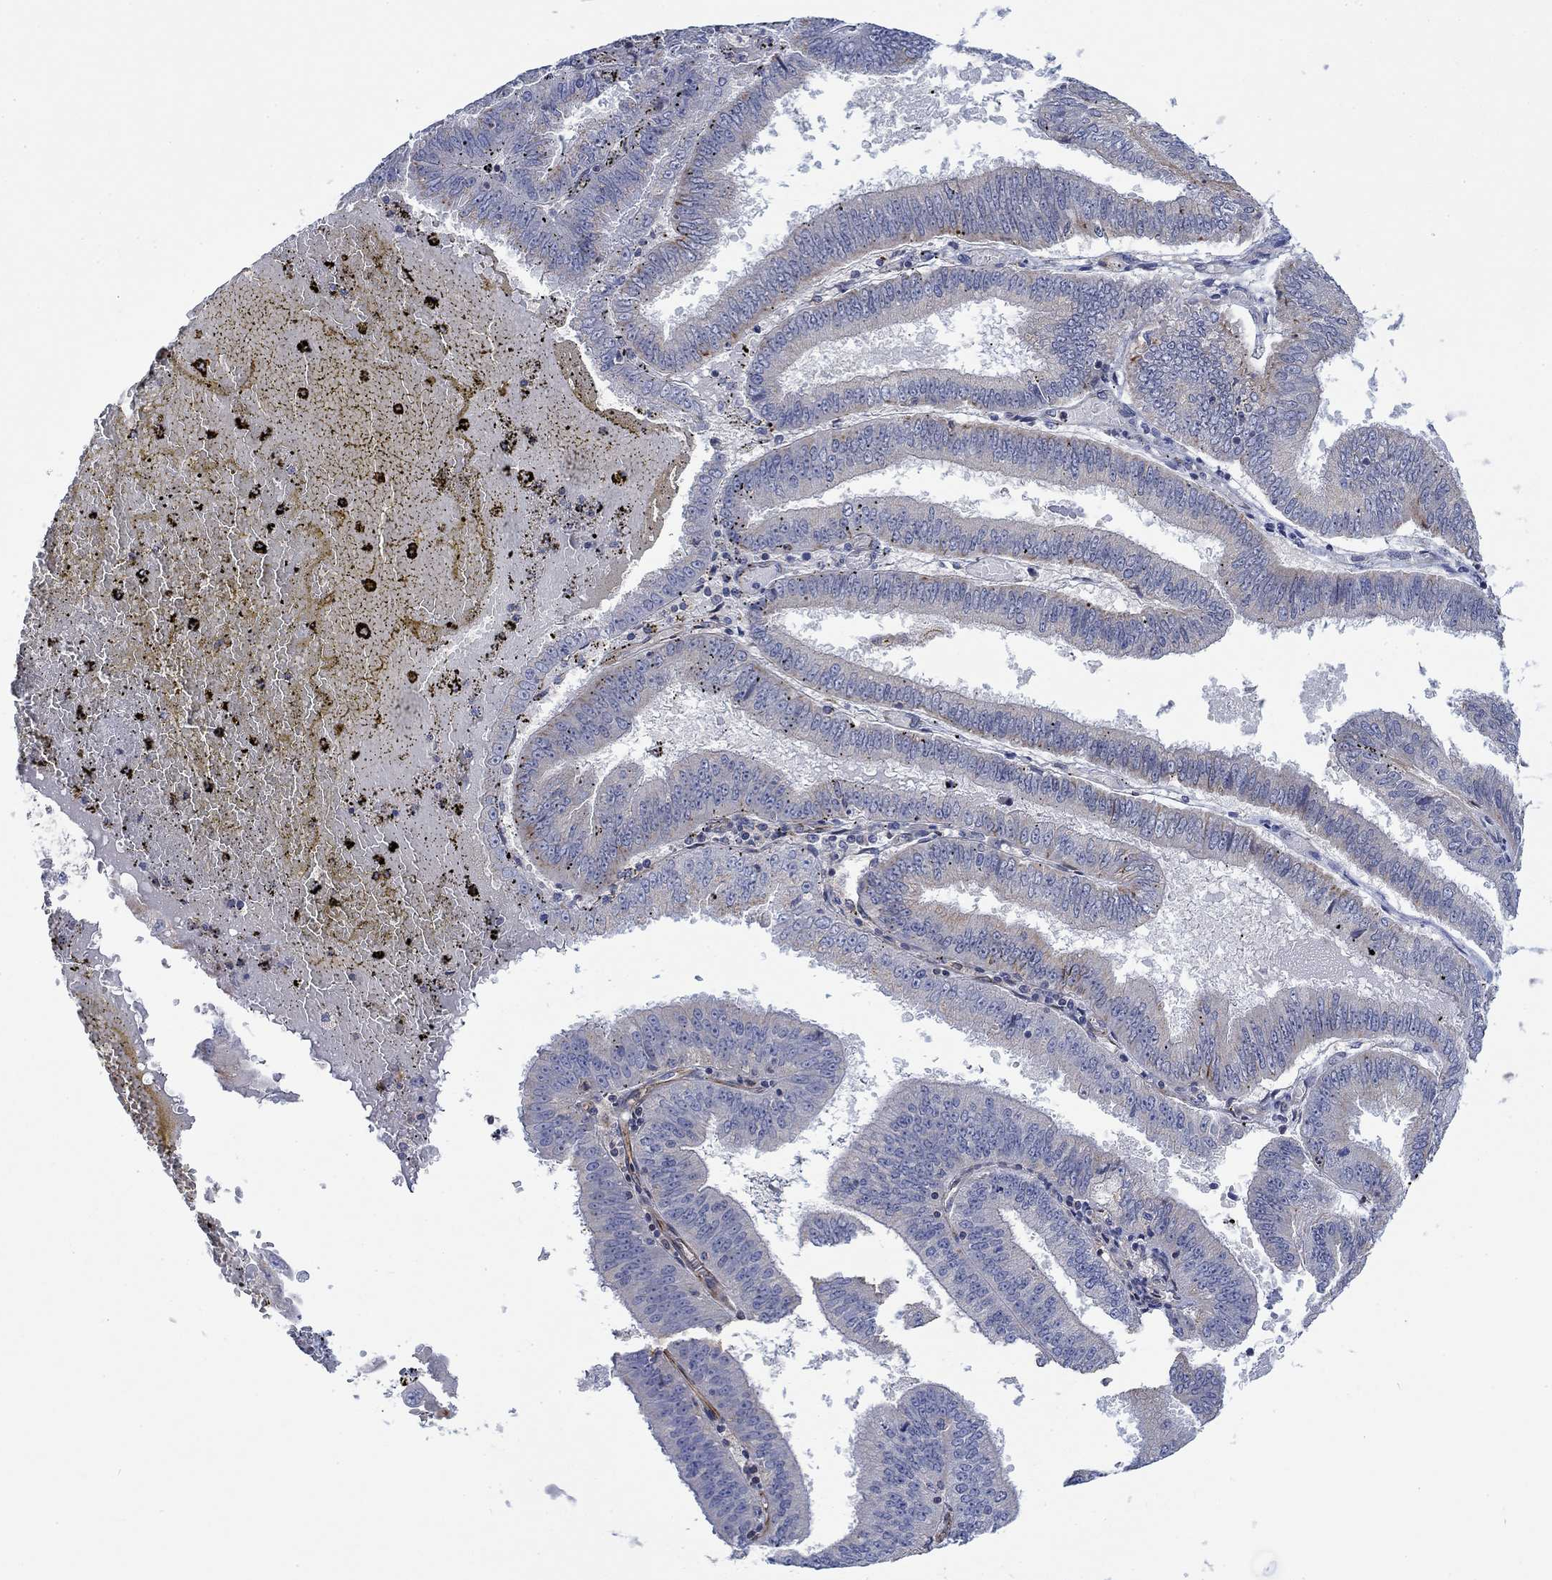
{"staining": {"intensity": "negative", "quantity": "none", "location": "none"}, "tissue": "endometrial cancer", "cell_type": "Tumor cells", "image_type": "cancer", "snomed": [{"axis": "morphology", "description": "Adenocarcinoma, NOS"}, {"axis": "topography", "description": "Endometrium"}], "caption": "Endometrial cancer (adenocarcinoma) was stained to show a protein in brown. There is no significant positivity in tumor cells.", "gene": "CAMK1D", "patient": {"sex": "female", "age": 66}}